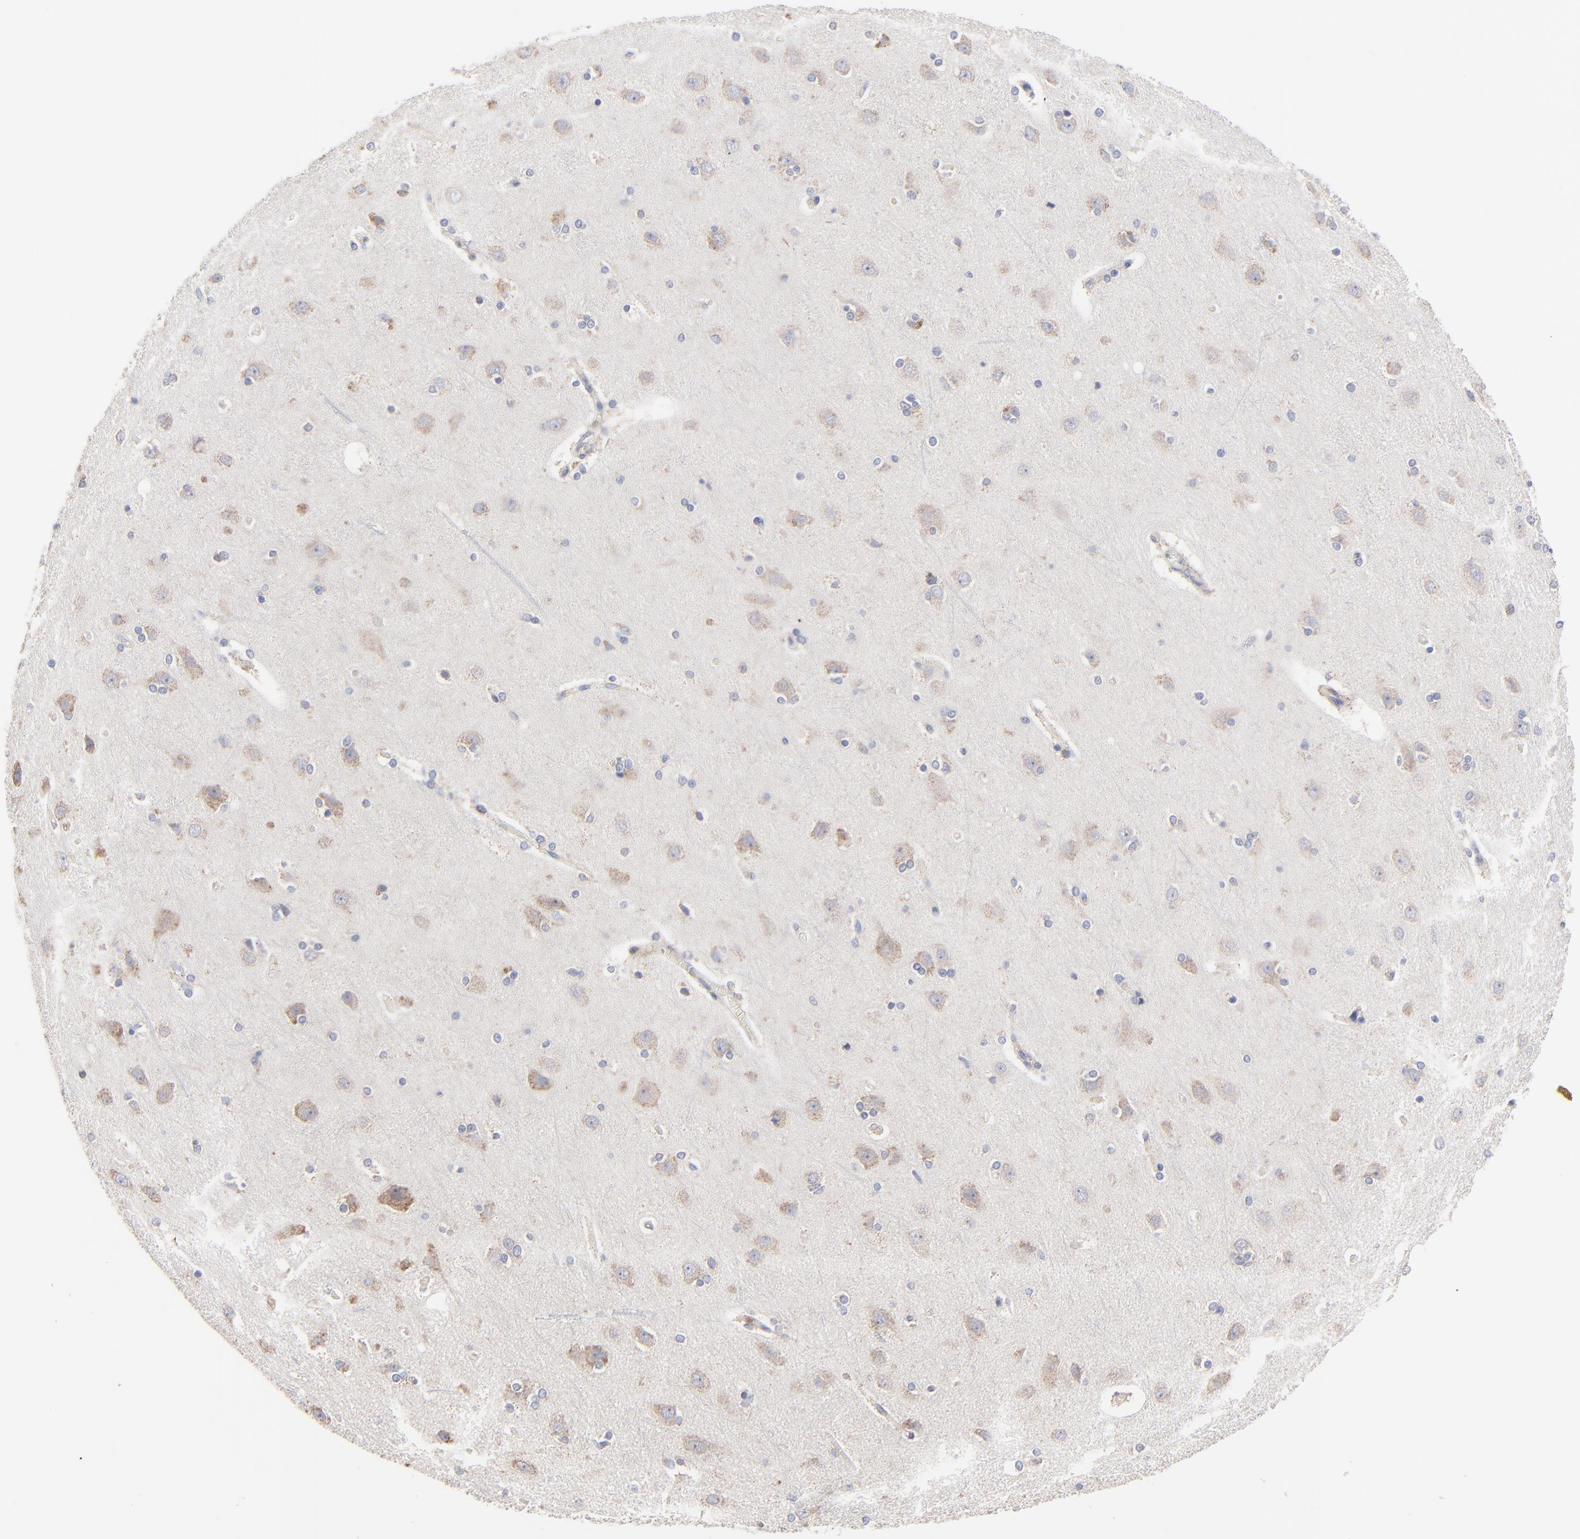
{"staining": {"intensity": "weak", "quantity": "25%-75%", "location": "cytoplasmic/membranous"}, "tissue": "cerebral cortex", "cell_type": "Endothelial cells", "image_type": "normal", "snomed": [{"axis": "morphology", "description": "Normal tissue, NOS"}, {"axis": "topography", "description": "Cerebral cortex"}], "caption": "IHC (DAB (3,3'-diaminobenzidine)) staining of benign cerebral cortex demonstrates weak cytoplasmic/membranous protein staining in approximately 25%-75% of endothelial cells.", "gene": "PPFIBP2", "patient": {"sex": "female", "age": 54}}